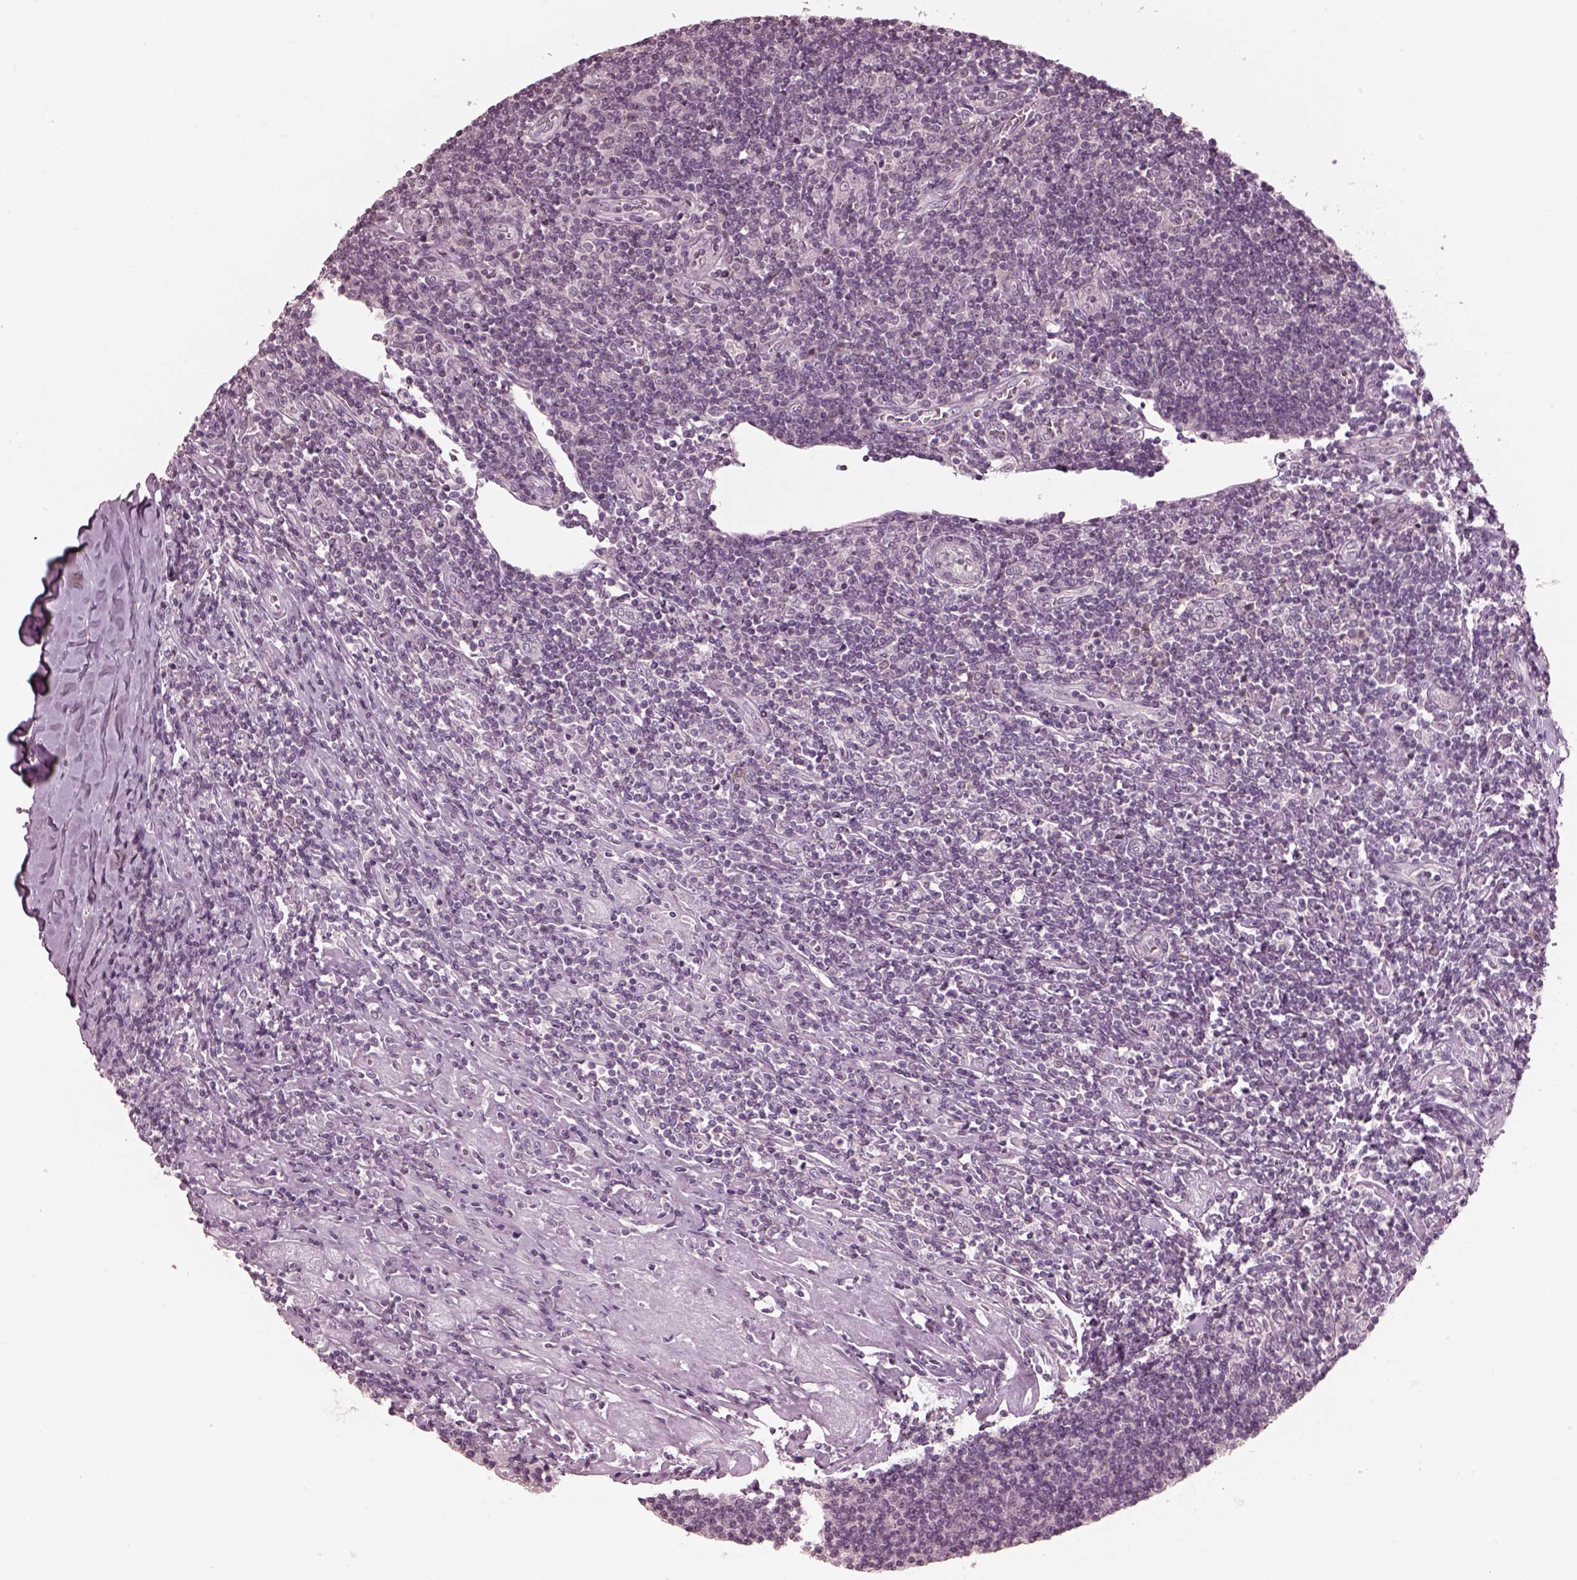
{"staining": {"intensity": "negative", "quantity": "none", "location": "none"}, "tissue": "lymphoma", "cell_type": "Tumor cells", "image_type": "cancer", "snomed": [{"axis": "morphology", "description": "Hodgkin's disease, NOS"}, {"axis": "topography", "description": "Lymph node"}], "caption": "An image of human Hodgkin's disease is negative for staining in tumor cells. (Stains: DAB immunohistochemistry with hematoxylin counter stain, Microscopy: brightfield microscopy at high magnification).", "gene": "RGS7", "patient": {"sex": "male", "age": 40}}